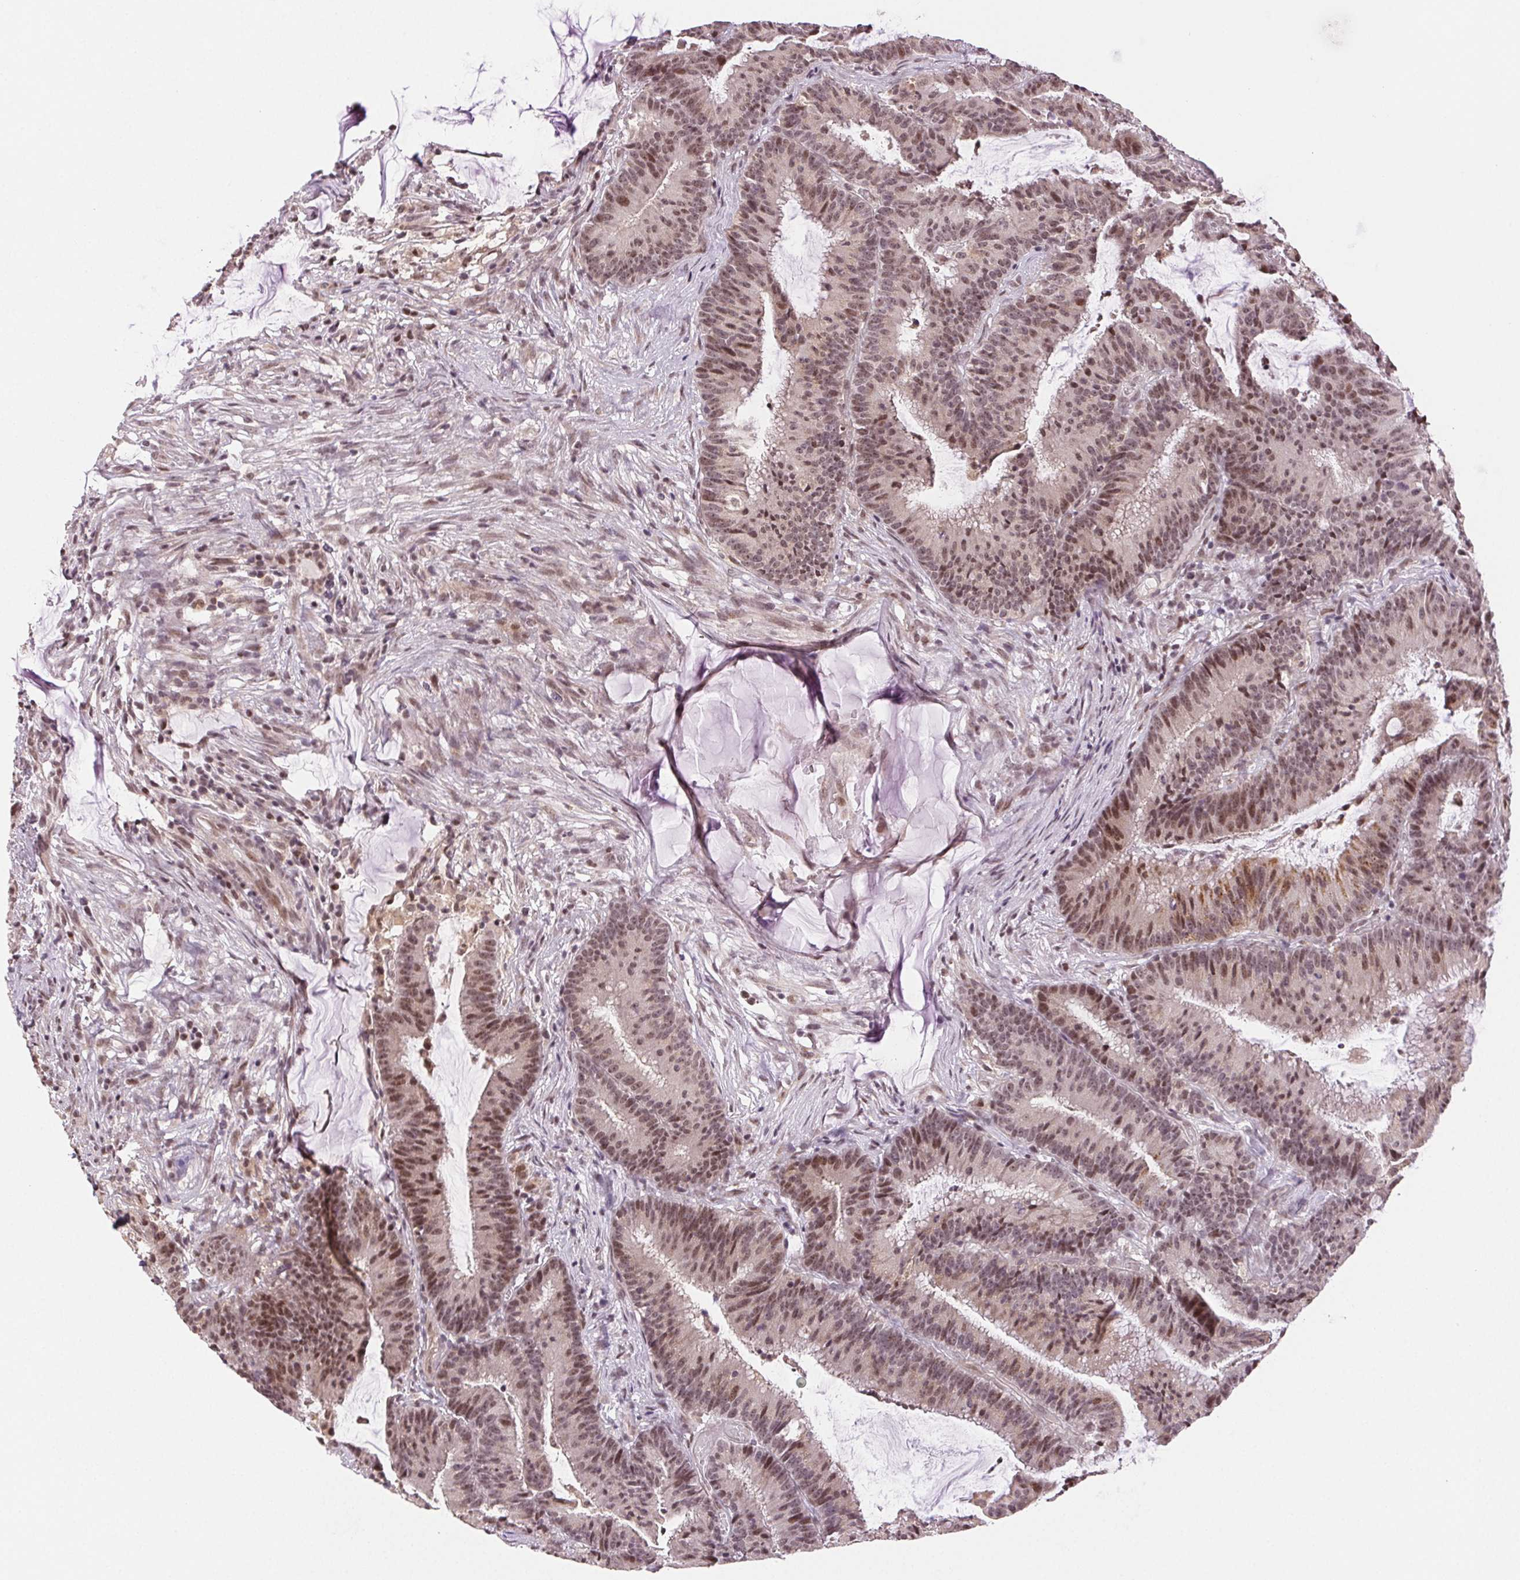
{"staining": {"intensity": "moderate", "quantity": ">75%", "location": "nuclear"}, "tissue": "colorectal cancer", "cell_type": "Tumor cells", "image_type": "cancer", "snomed": [{"axis": "morphology", "description": "Adenocarcinoma, NOS"}, {"axis": "topography", "description": "Colon"}], "caption": "Adenocarcinoma (colorectal) was stained to show a protein in brown. There is medium levels of moderate nuclear staining in approximately >75% of tumor cells. The staining is performed using DAB brown chromogen to label protein expression. The nuclei are counter-stained blue using hematoxylin.", "gene": "GRHL3", "patient": {"sex": "female", "age": 78}}